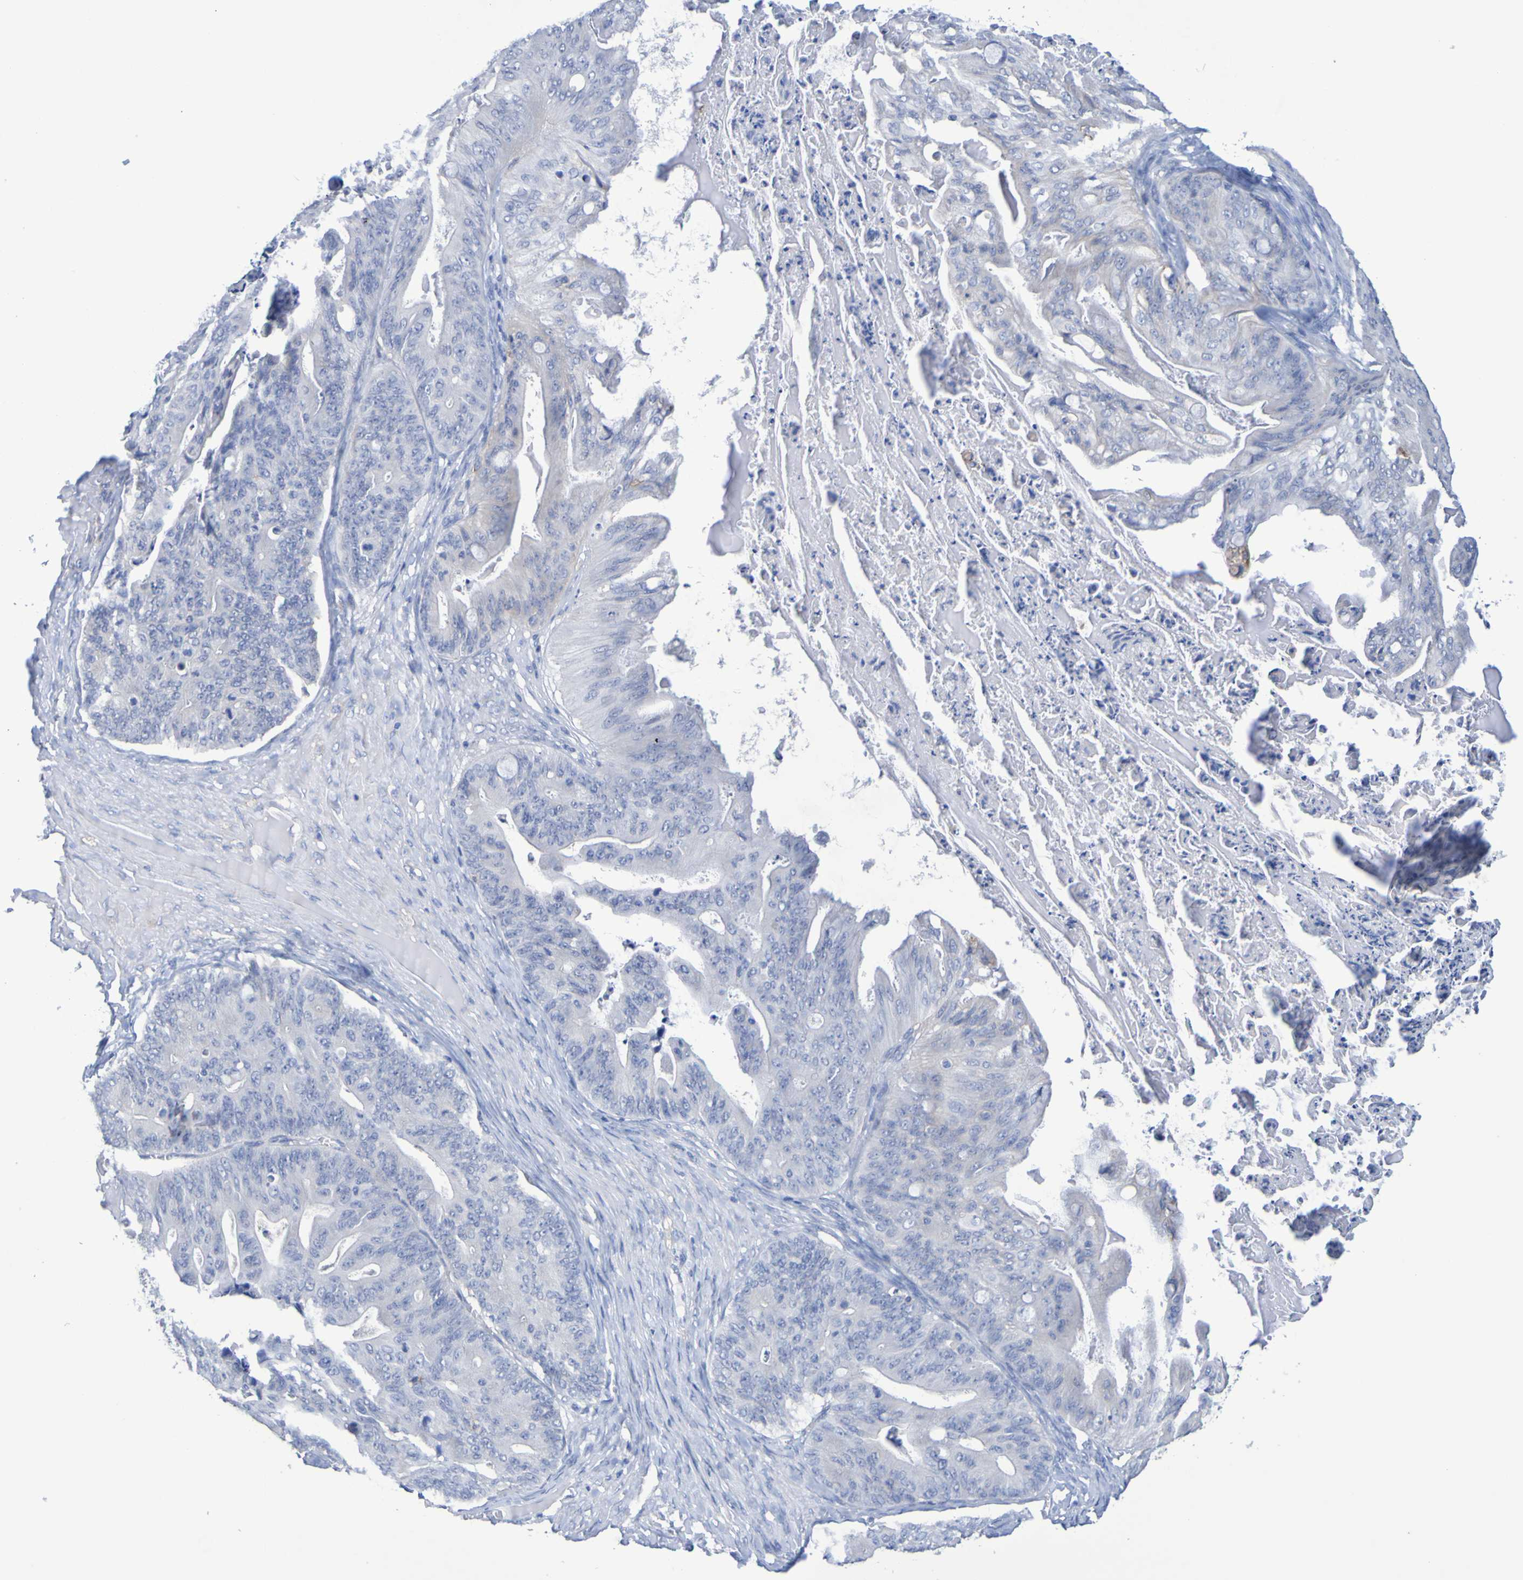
{"staining": {"intensity": "negative", "quantity": "none", "location": "none"}, "tissue": "ovarian cancer", "cell_type": "Tumor cells", "image_type": "cancer", "snomed": [{"axis": "morphology", "description": "Cystadenocarcinoma, mucinous, NOS"}, {"axis": "topography", "description": "Ovary"}], "caption": "Human ovarian cancer (mucinous cystadenocarcinoma) stained for a protein using immunohistochemistry demonstrates no expression in tumor cells.", "gene": "SLC3A2", "patient": {"sex": "female", "age": 37}}